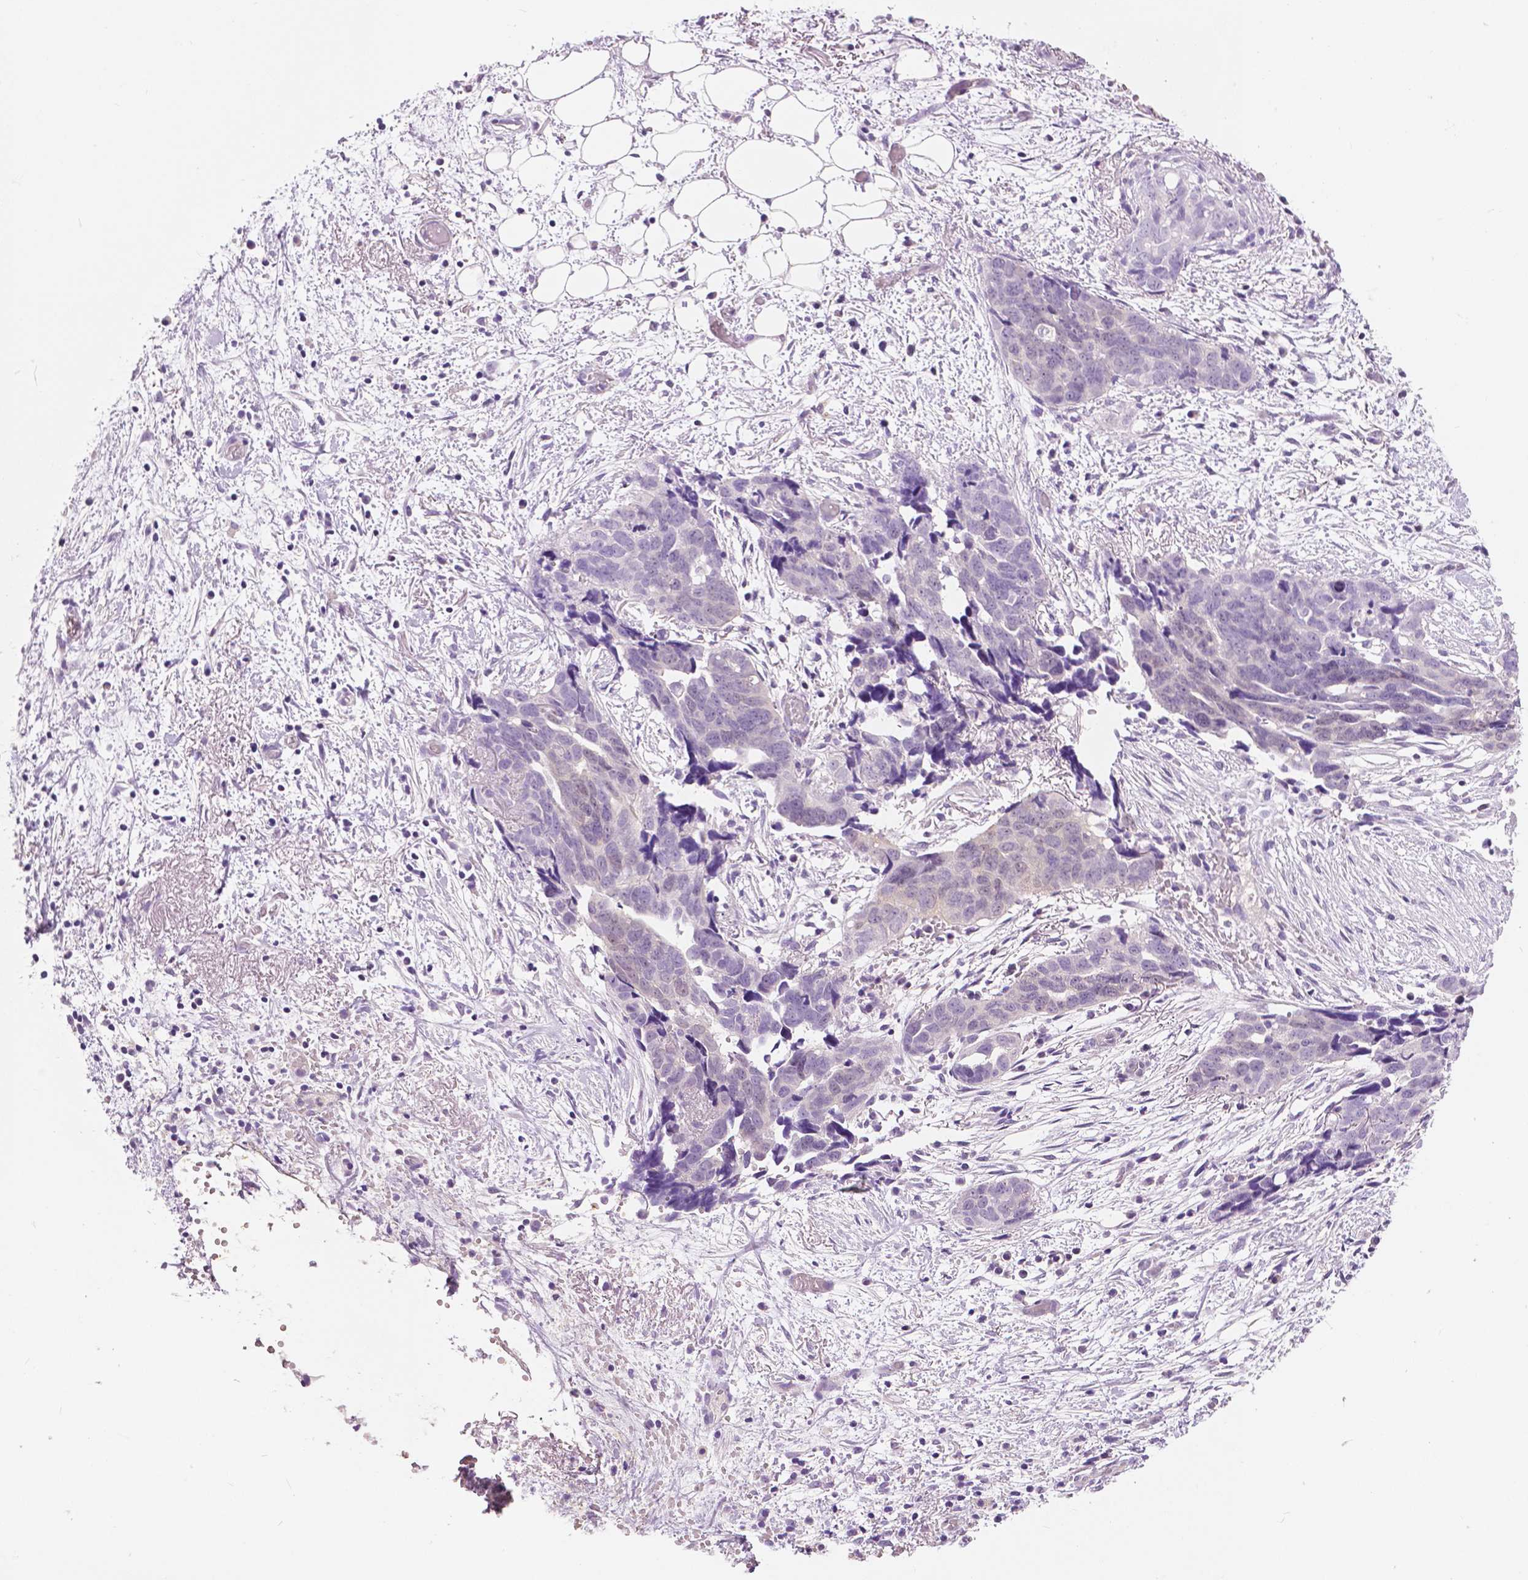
{"staining": {"intensity": "negative", "quantity": "none", "location": "none"}, "tissue": "ovarian cancer", "cell_type": "Tumor cells", "image_type": "cancer", "snomed": [{"axis": "morphology", "description": "Cystadenocarcinoma, serous, NOS"}, {"axis": "topography", "description": "Ovary"}], "caption": "The micrograph displays no staining of tumor cells in ovarian cancer (serous cystadenocarcinoma).", "gene": "TKFC", "patient": {"sex": "female", "age": 69}}